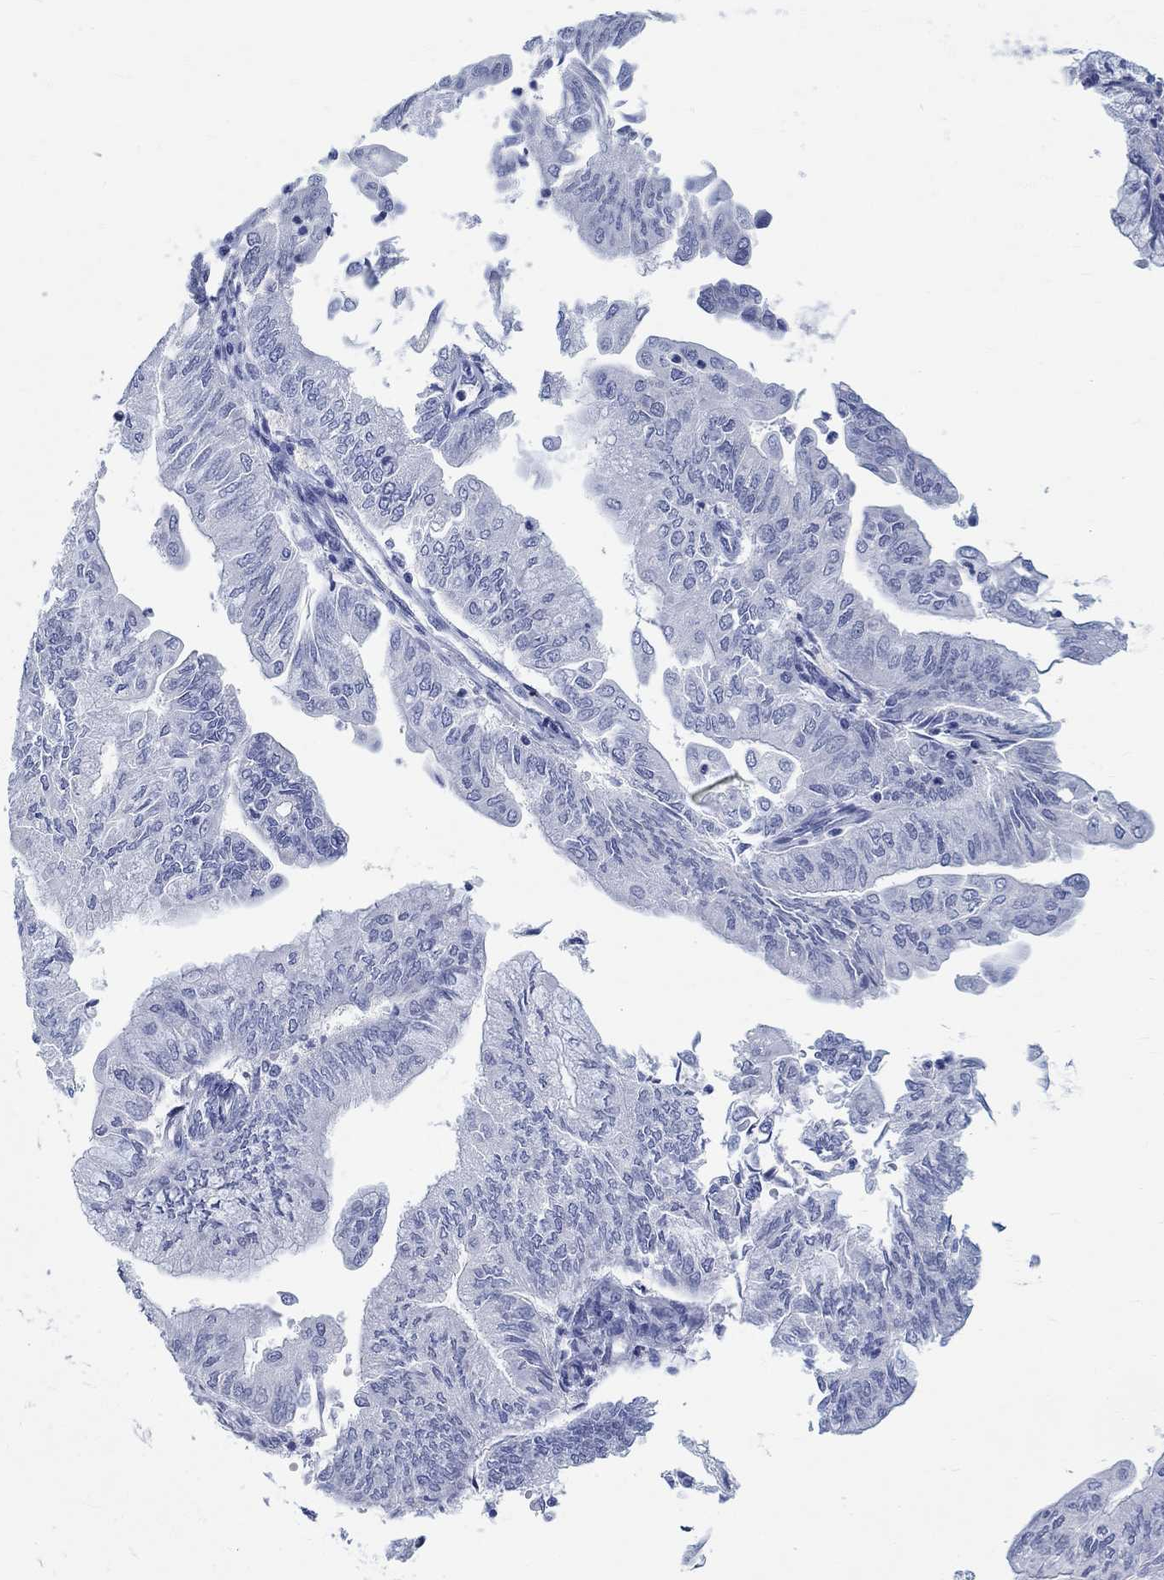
{"staining": {"intensity": "negative", "quantity": "none", "location": "none"}, "tissue": "endometrial cancer", "cell_type": "Tumor cells", "image_type": "cancer", "snomed": [{"axis": "morphology", "description": "Adenocarcinoma, NOS"}, {"axis": "topography", "description": "Endometrium"}], "caption": "Endometrial cancer stained for a protein using immunohistochemistry displays no positivity tumor cells.", "gene": "ANKS1B", "patient": {"sex": "female", "age": 59}}